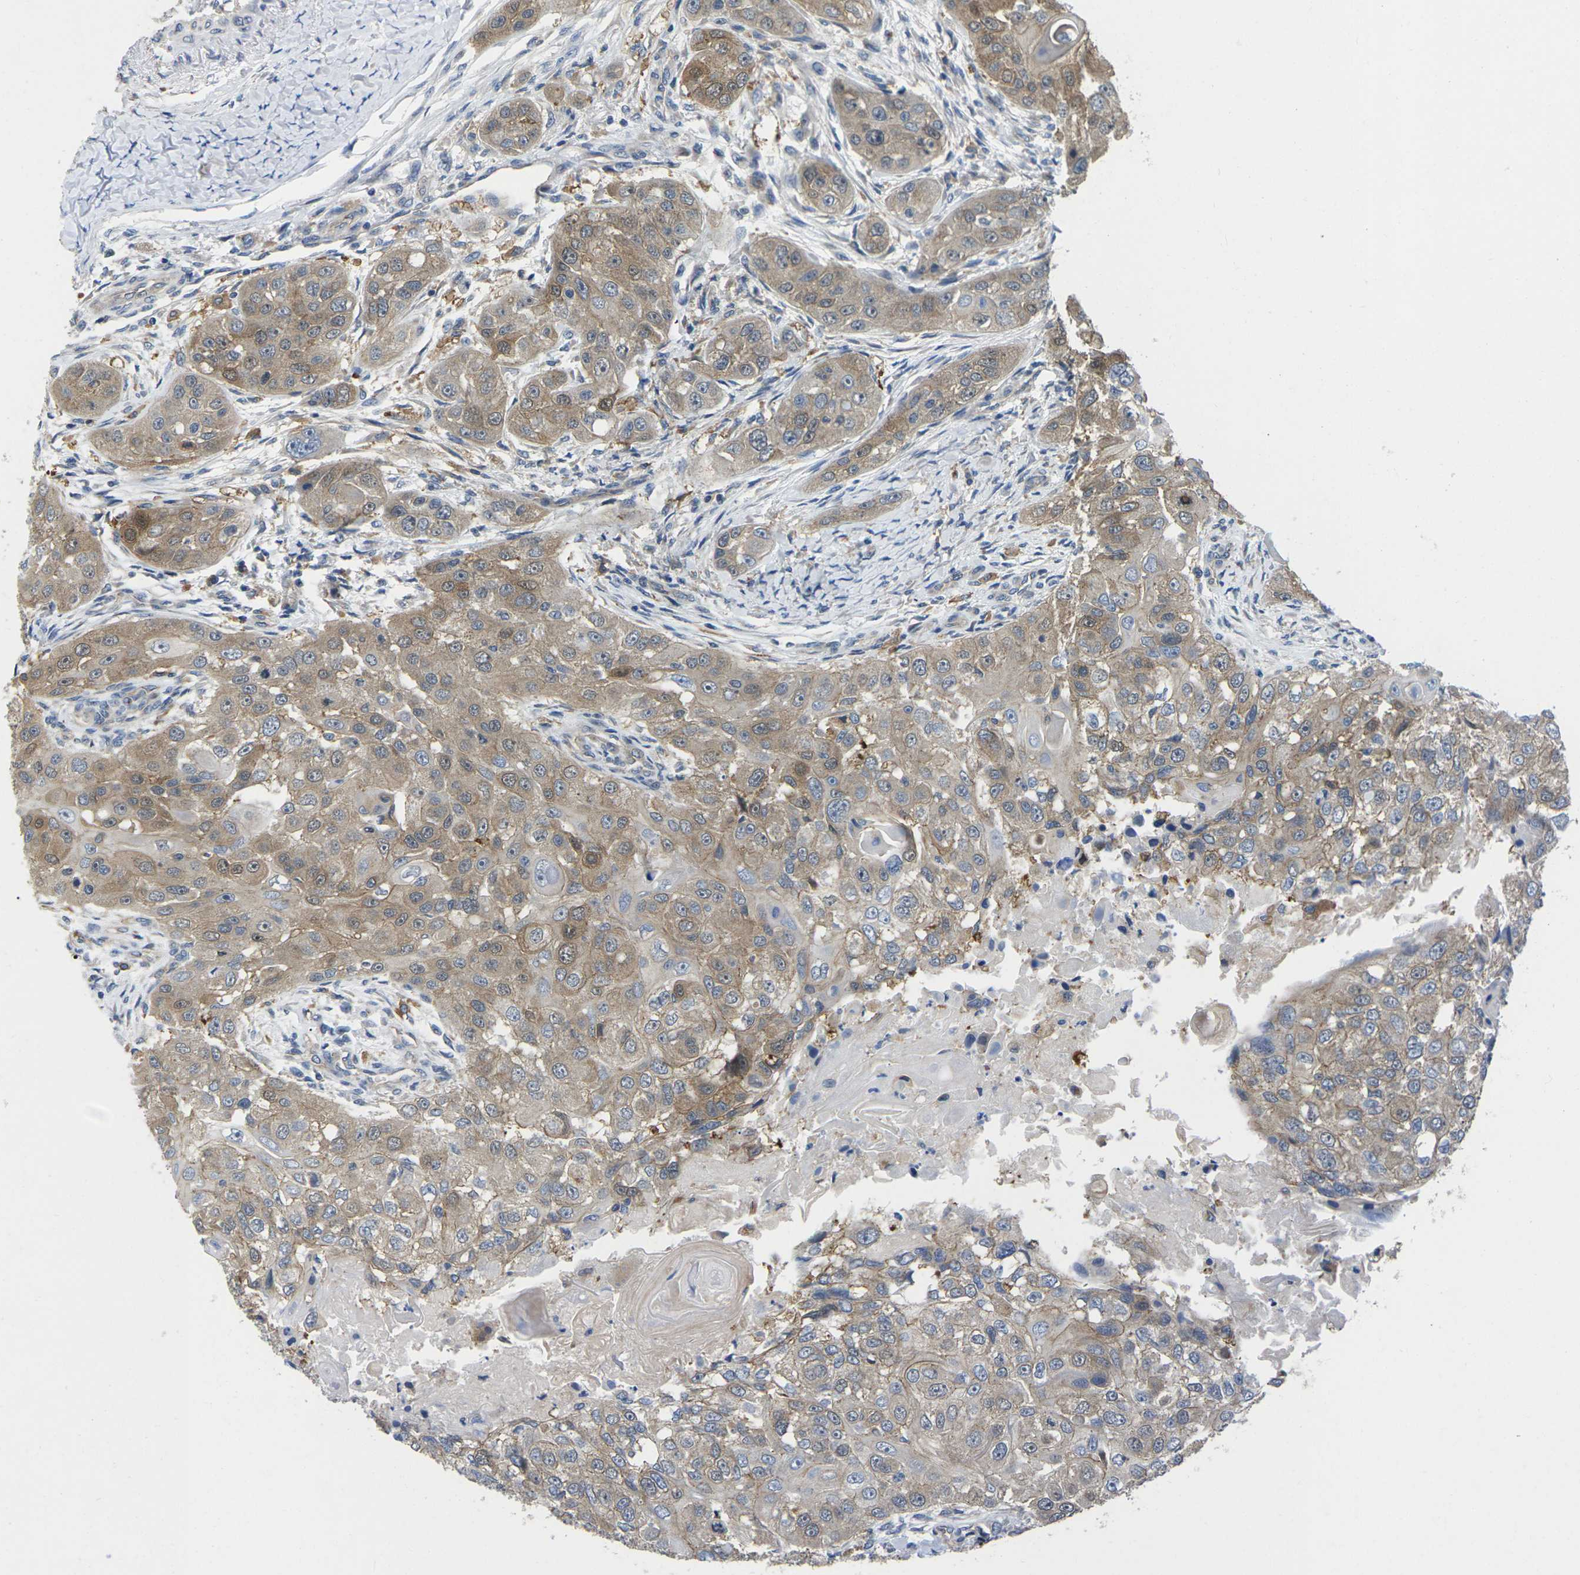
{"staining": {"intensity": "moderate", "quantity": ">75%", "location": "cytoplasmic/membranous"}, "tissue": "head and neck cancer", "cell_type": "Tumor cells", "image_type": "cancer", "snomed": [{"axis": "morphology", "description": "Normal tissue, NOS"}, {"axis": "morphology", "description": "Squamous cell carcinoma, NOS"}, {"axis": "topography", "description": "Skeletal muscle"}, {"axis": "topography", "description": "Head-Neck"}], "caption": "Brown immunohistochemical staining in human head and neck cancer (squamous cell carcinoma) shows moderate cytoplasmic/membranous positivity in about >75% of tumor cells.", "gene": "SCNN1A", "patient": {"sex": "male", "age": 51}}